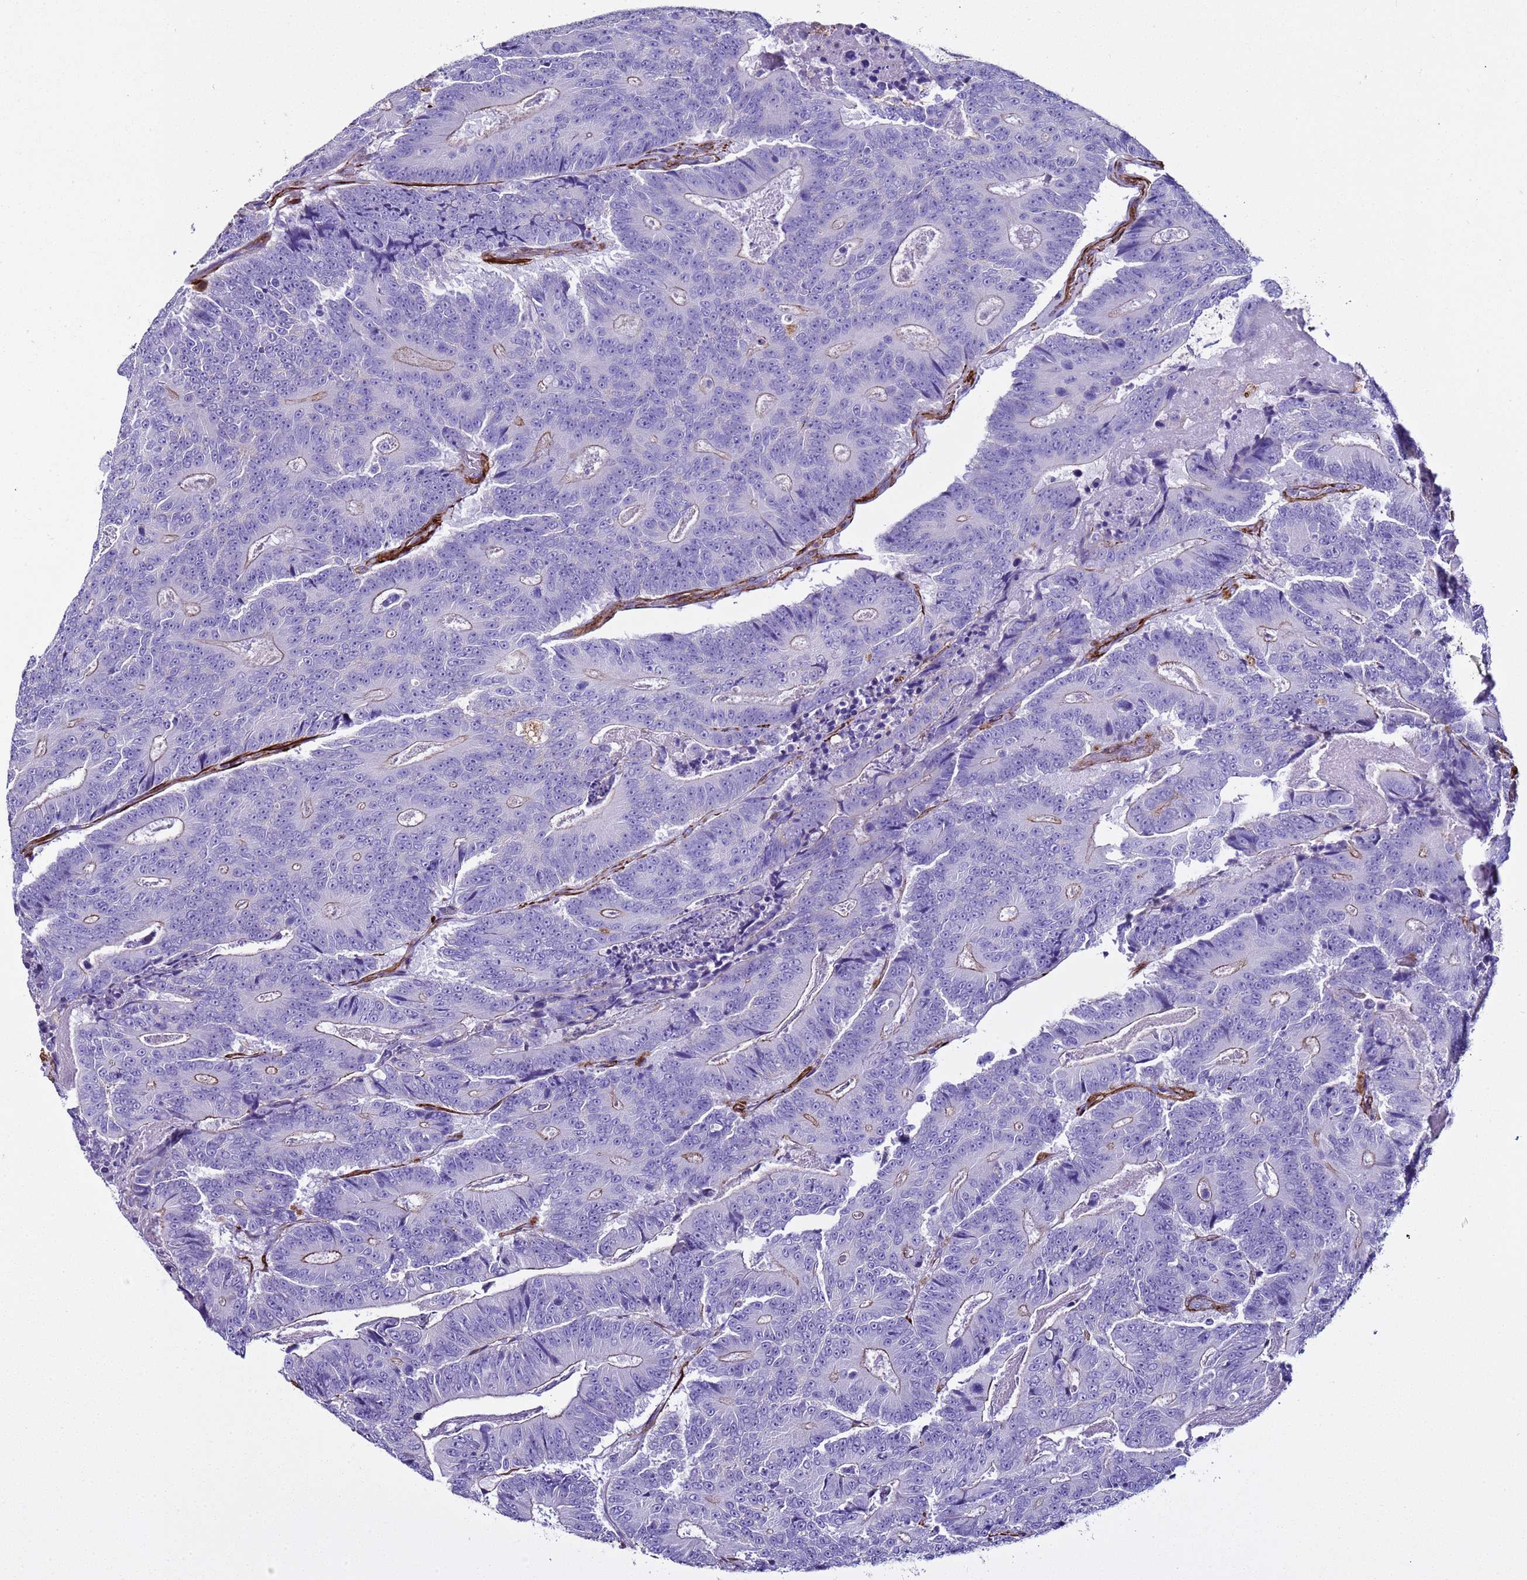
{"staining": {"intensity": "negative", "quantity": "none", "location": "none"}, "tissue": "colorectal cancer", "cell_type": "Tumor cells", "image_type": "cancer", "snomed": [{"axis": "morphology", "description": "Adenocarcinoma, NOS"}, {"axis": "topography", "description": "Colon"}], "caption": "This is an IHC micrograph of colorectal cancer (adenocarcinoma). There is no staining in tumor cells.", "gene": "RABL2B", "patient": {"sex": "male", "age": 83}}